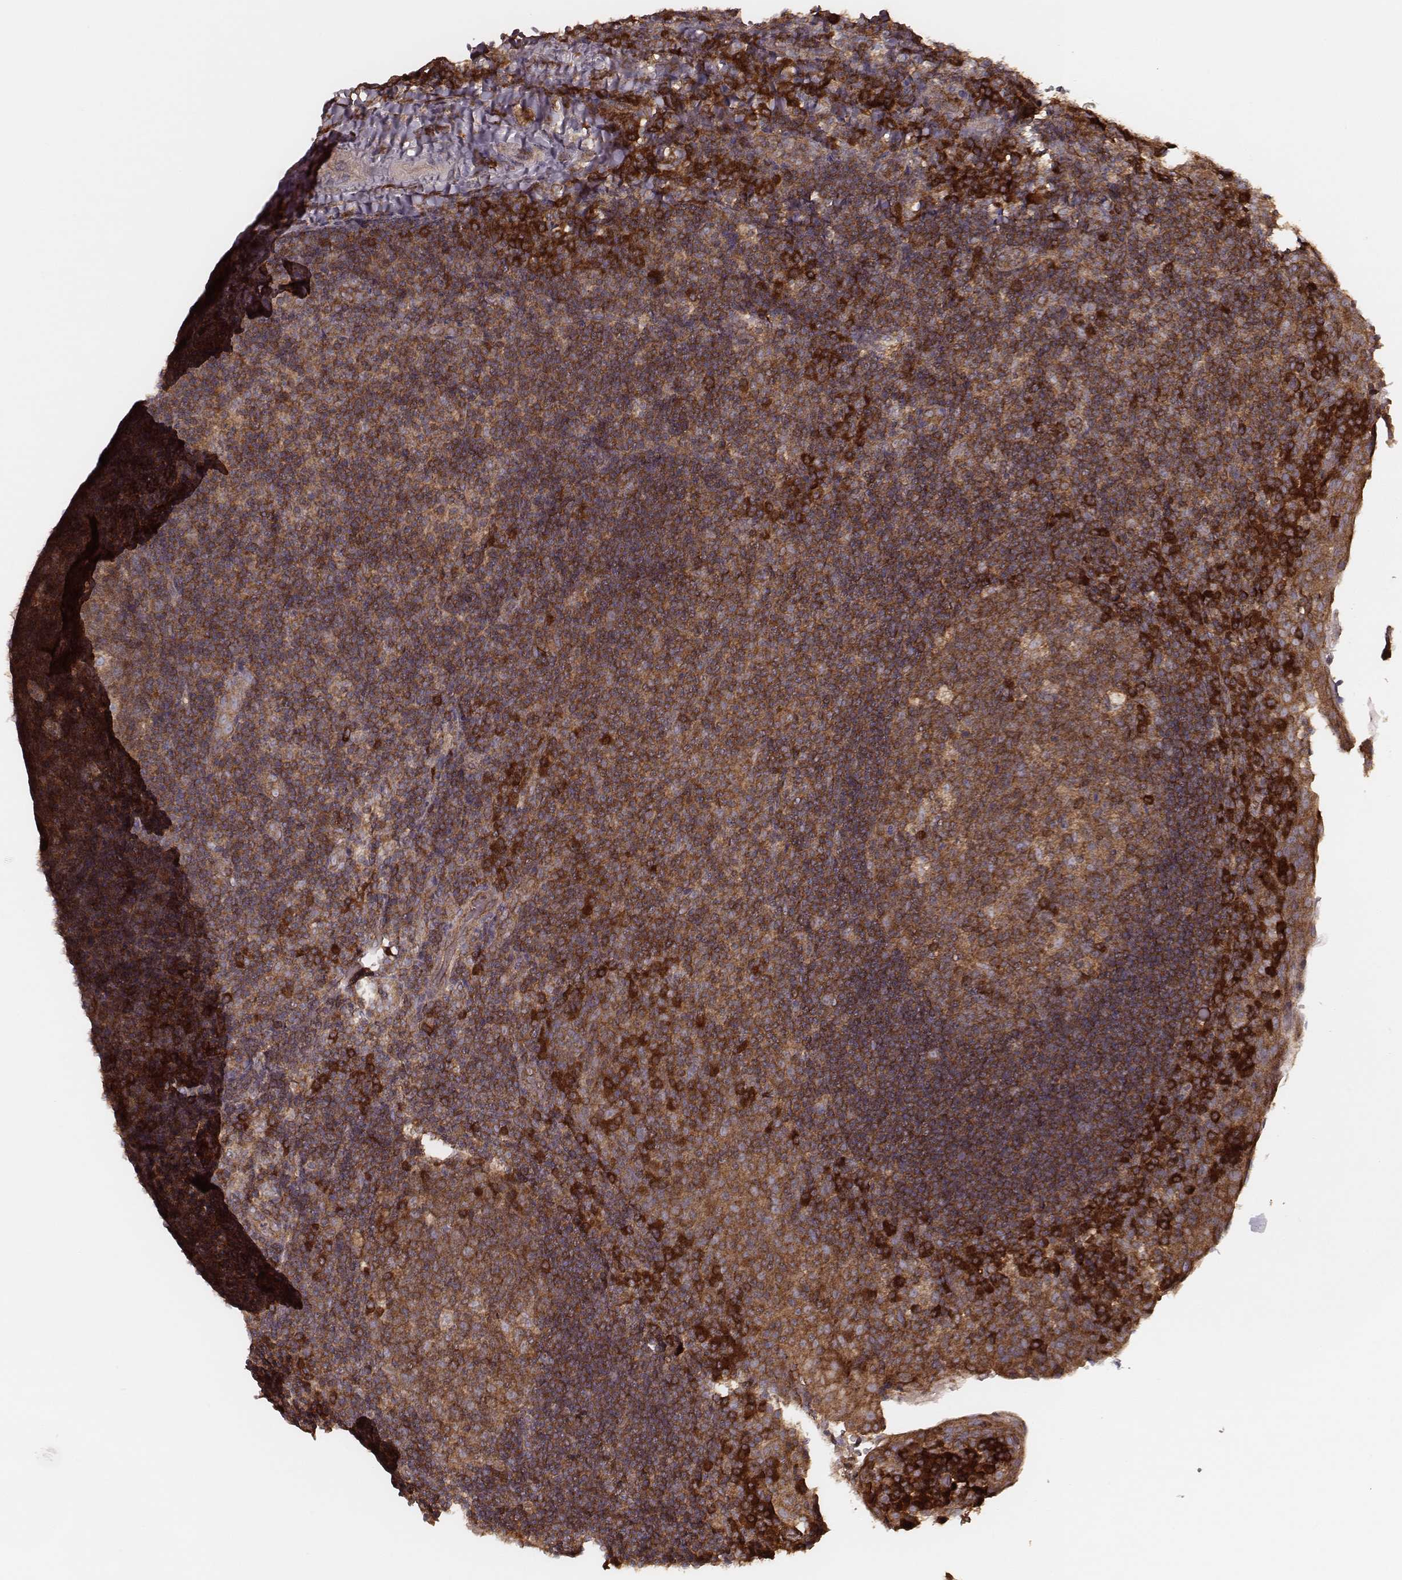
{"staining": {"intensity": "strong", "quantity": ">75%", "location": "cytoplasmic/membranous"}, "tissue": "tonsil", "cell_type": "Germinal center cells", "image_type": "normal", "snomed": [{"axis": "morphology", "description": "Normal tissue, NOS"}, {"axis": "topography", "description": "Tonsil"}], "caption": "Strong cytoplasmic/membranous protein positivity is appreciated in about >75% of germinal center cells in tonsil.", "gene": "CARS1", "patient": {"sex": "male", "age": 17}}